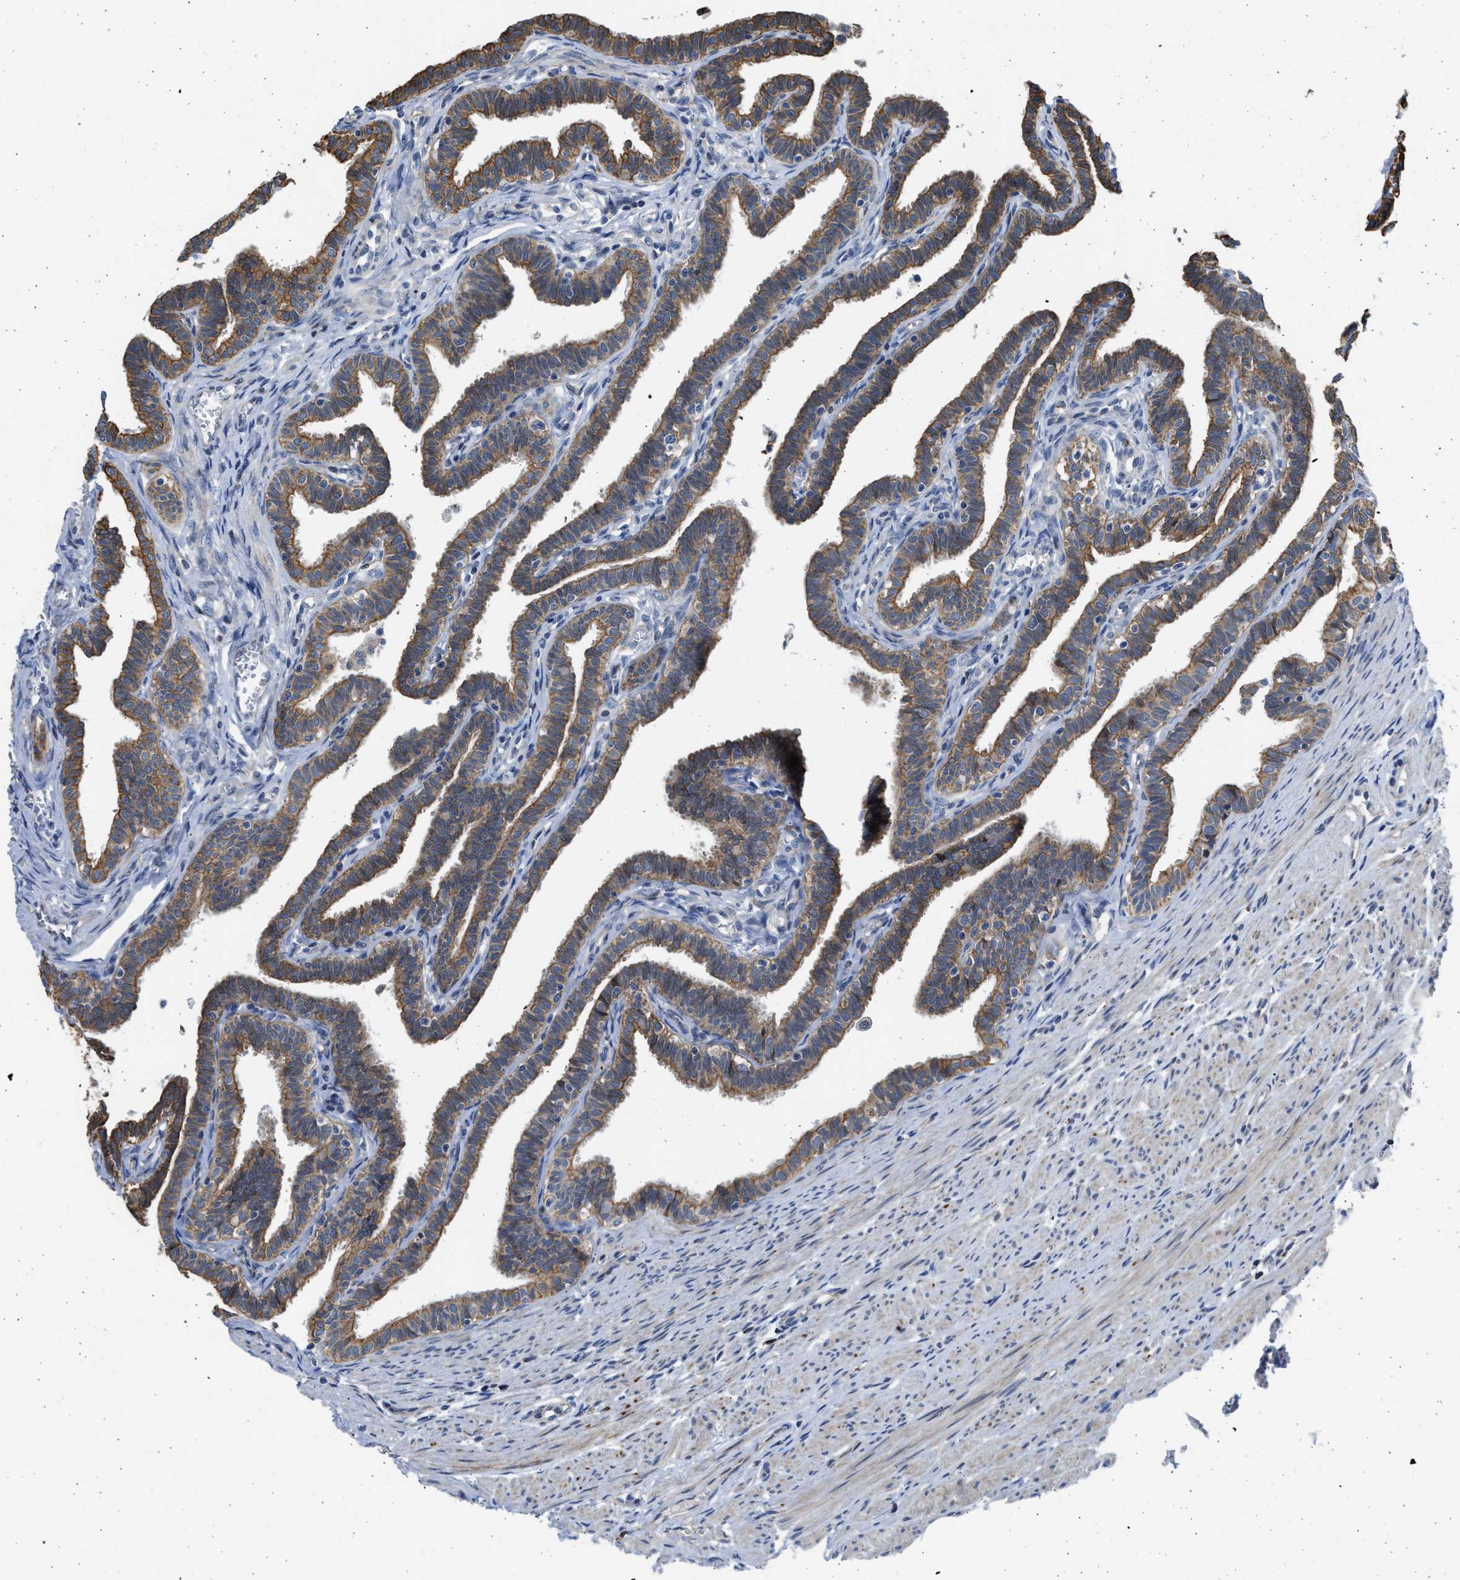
{"staining": {"intensity": "moderate", "quantity": ">75%", "location": "cytoplasmic/membranous"}, "tissue": "fallopian tube", "cell_type": "Glandular cells", "image_type": "normal", "snomed": [{"axis": "morphology", "description": "Normal tissue, NOS"}, {"axis": "topography", "description": "Fallopian tube"}, {"axis": "topography", "description": "Ovary"}], "caption": "This micrograph shows normal fallopian tube stained with immunohistochemistry to label a protein in brown. The cytoplasmic/membranous of glandular cells show moderate positivity for the protein. Nuclei are counter-stained blue.", "gene": "PLD2", "patient": {"sex": "female", "age": 23}}